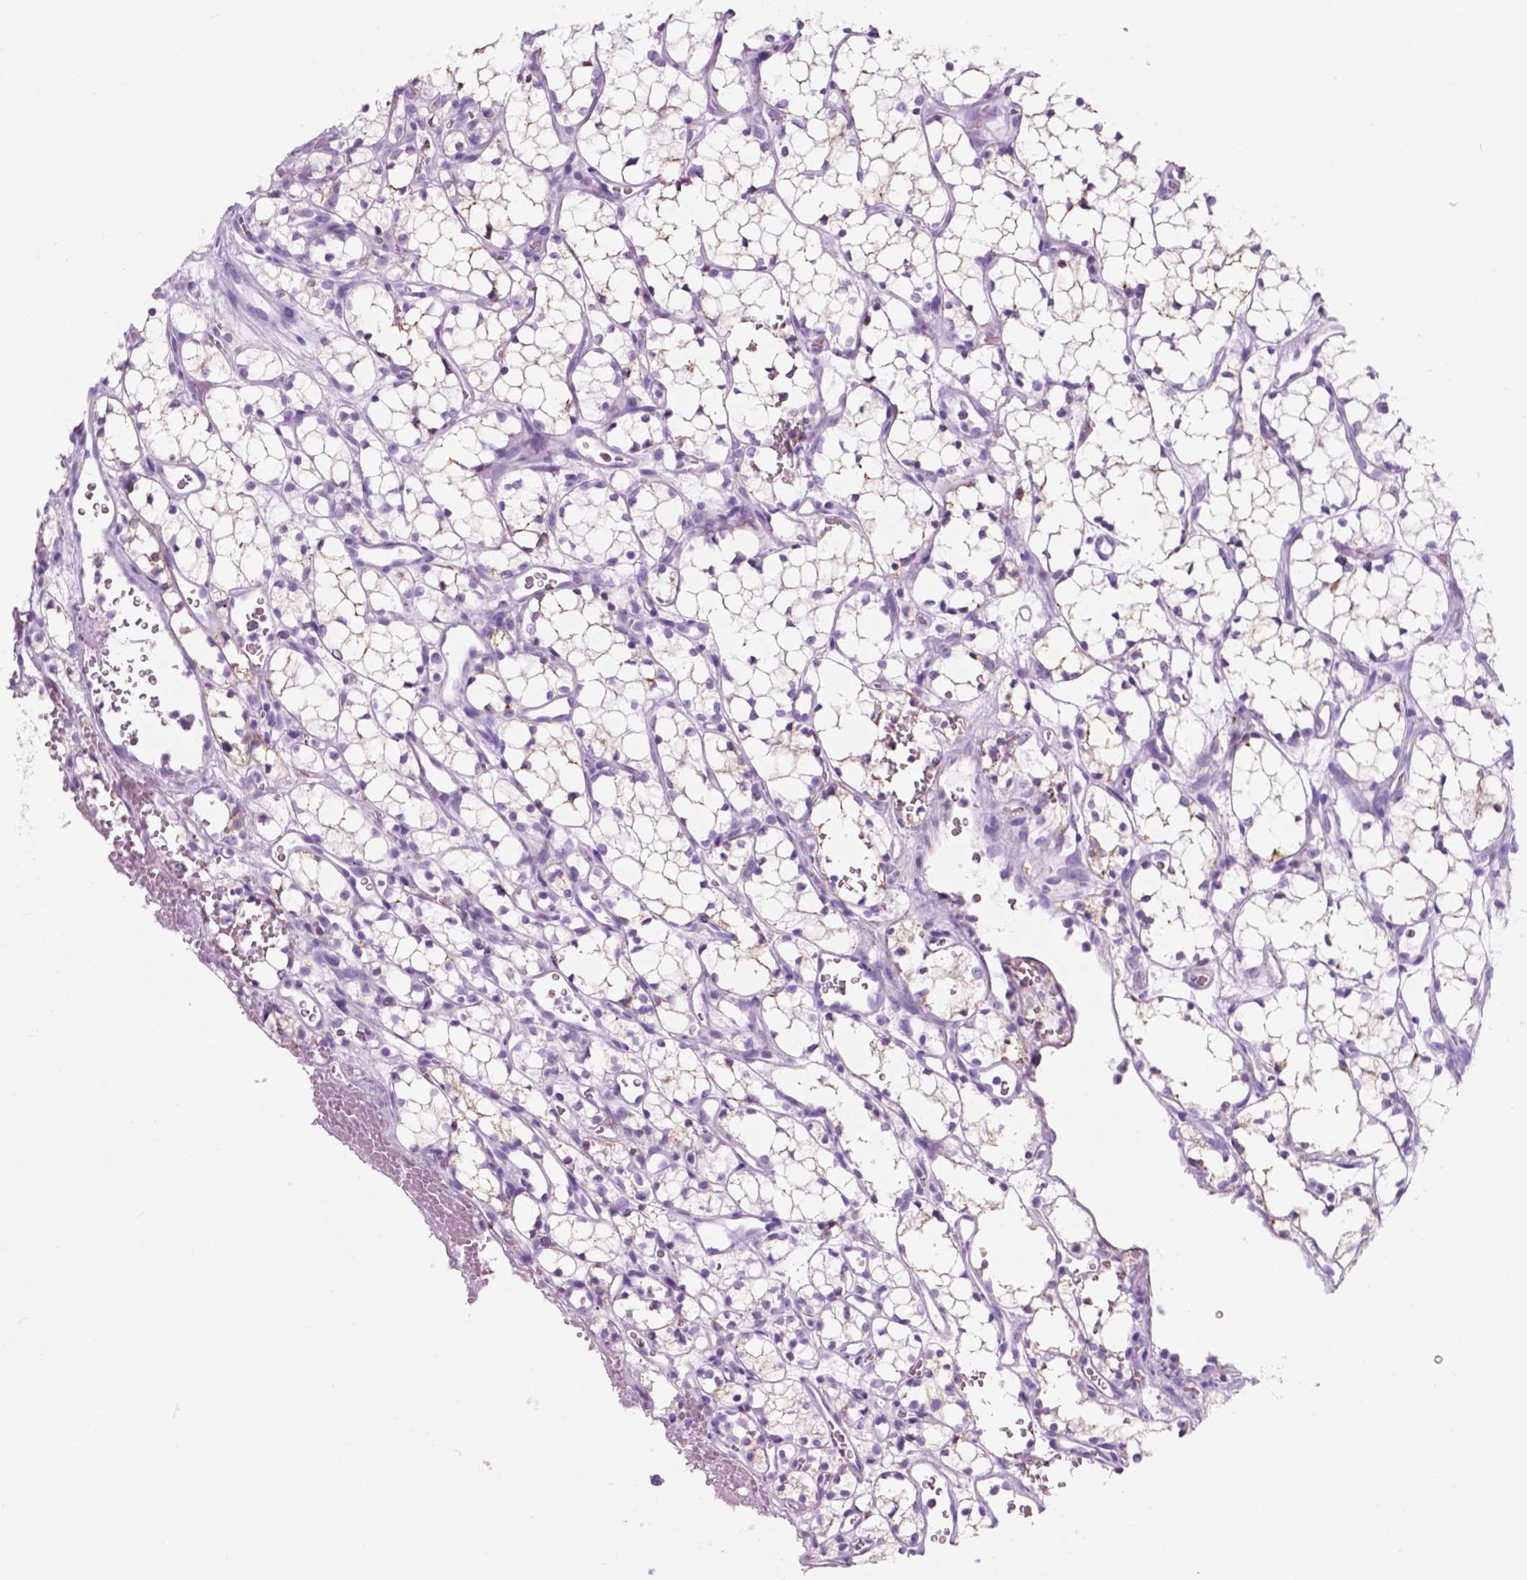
{"staining": {"intensity": "negative", "quantity": "none", "location": "none"}, "tissue": "renal cancer", "cell_type": "Tumor cells", "image_type": "cancer", "snomed": [{"axis": "morphology", "description": "Adenocarcinoma, NOS"}, {"axis": "topography", "description": "Kidney"}], "caption": "The IHC image has no significant expression in tumor cells of renal cancer tissue. Brightfield microscopy of immunohistochemistry stained with DAB (brown) and hematoxylin (blue), captured at high magnification.", "gene": "CUZD1", "patient": {"sex": "female", "age": 69}}